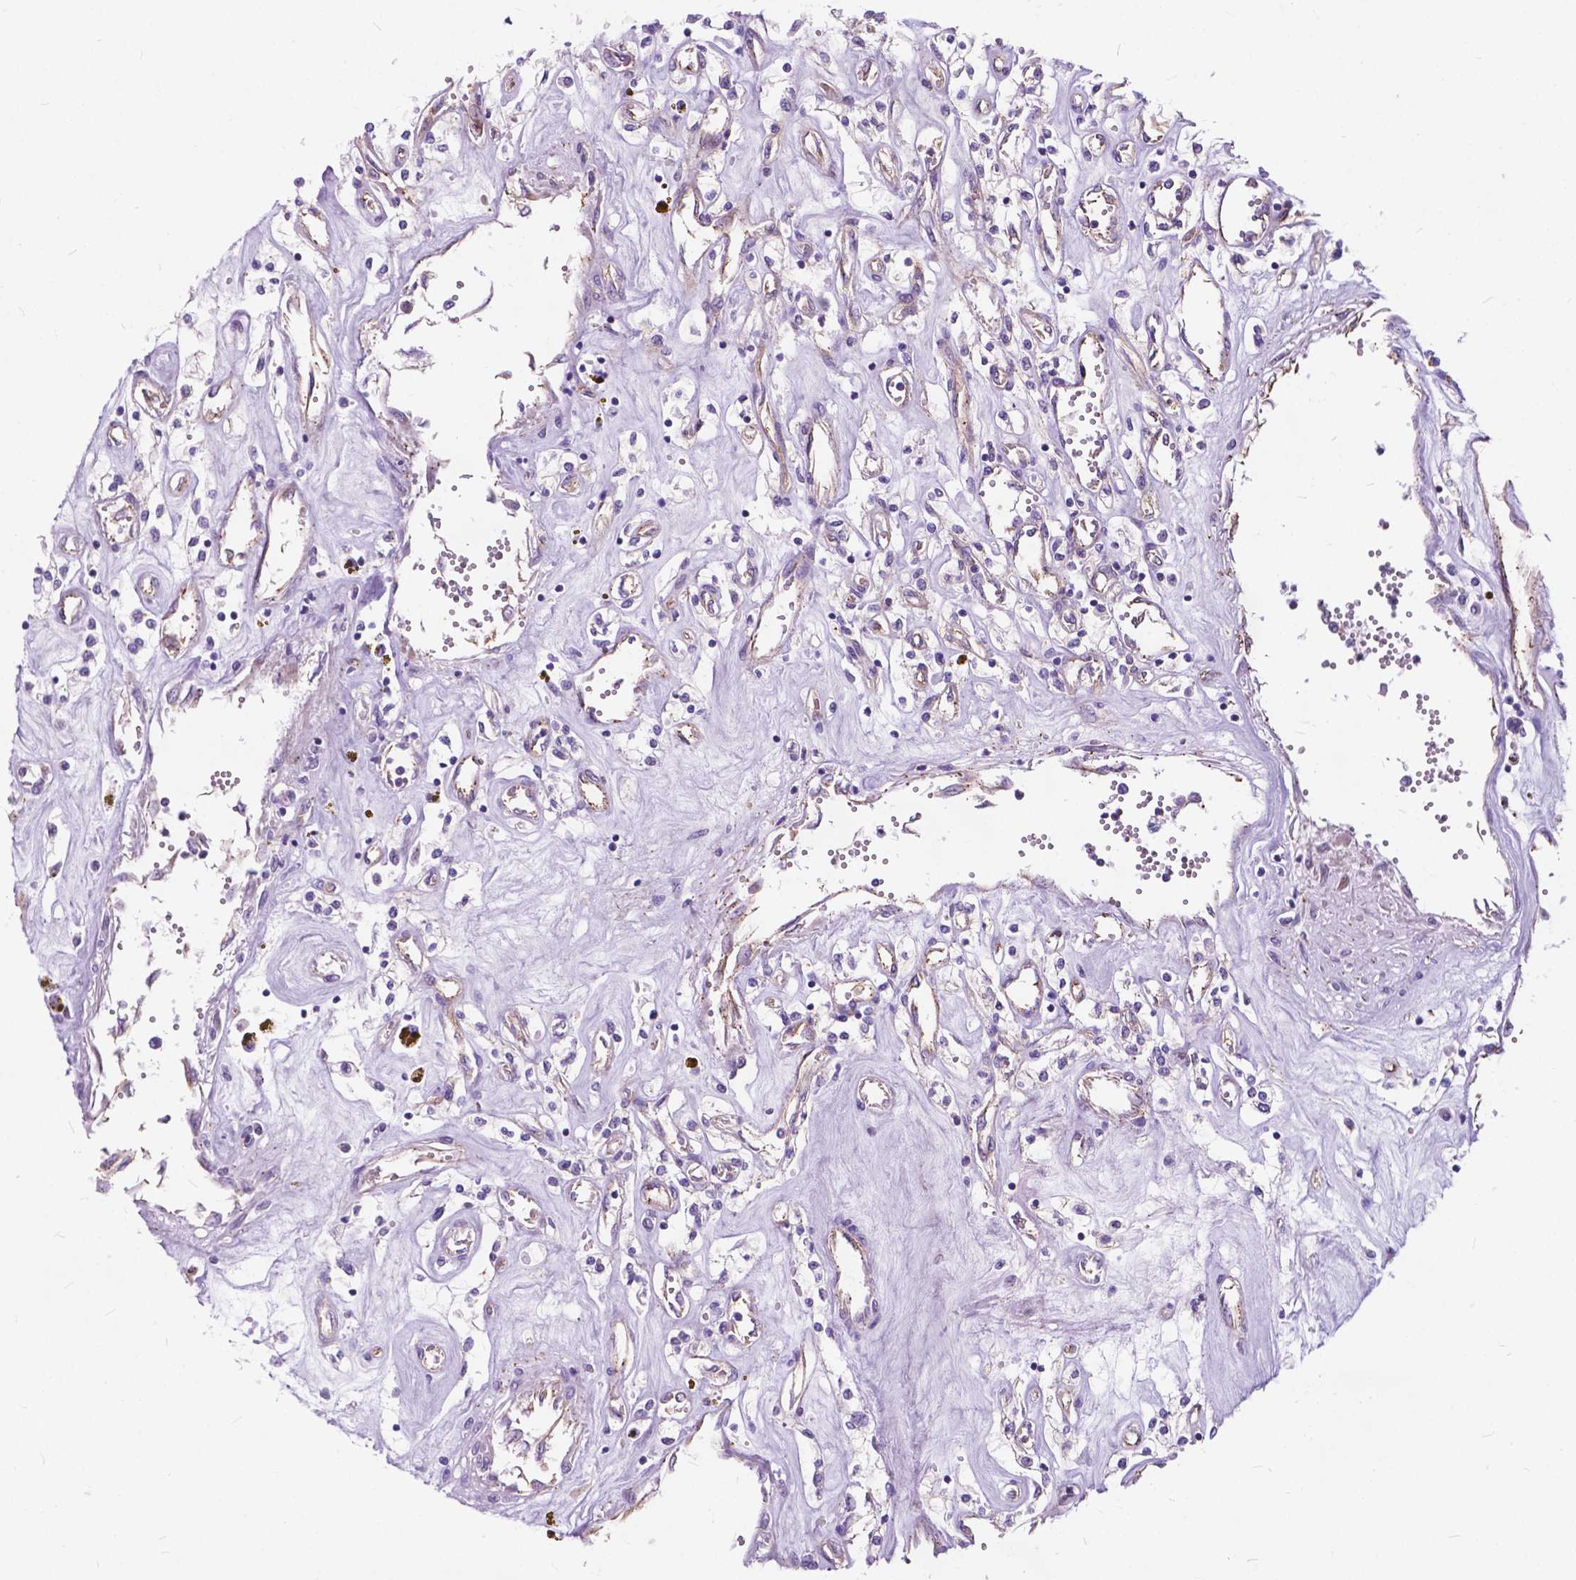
{"staining": {"intensity": "negative", "quantity": "none", "location": "none"}, "tissue": "renal cancer", "cell_type": "Tumor cells", "image_type": "cancer", "snomed": [{"axis": "morphology", "description": "Adenocarcinoma, NOS"}, {"axis": "topography", "description": "Kidney"}], "caption": "DAB (3,3'-diaminobenzidine) immunohistochemical staining of renal cancer shows no significant positivity in tumor cells. (DAB immunohistochemistry, high magnification).", "gene": "FLT4", "patient": {"sex": "female", "age": 59}}